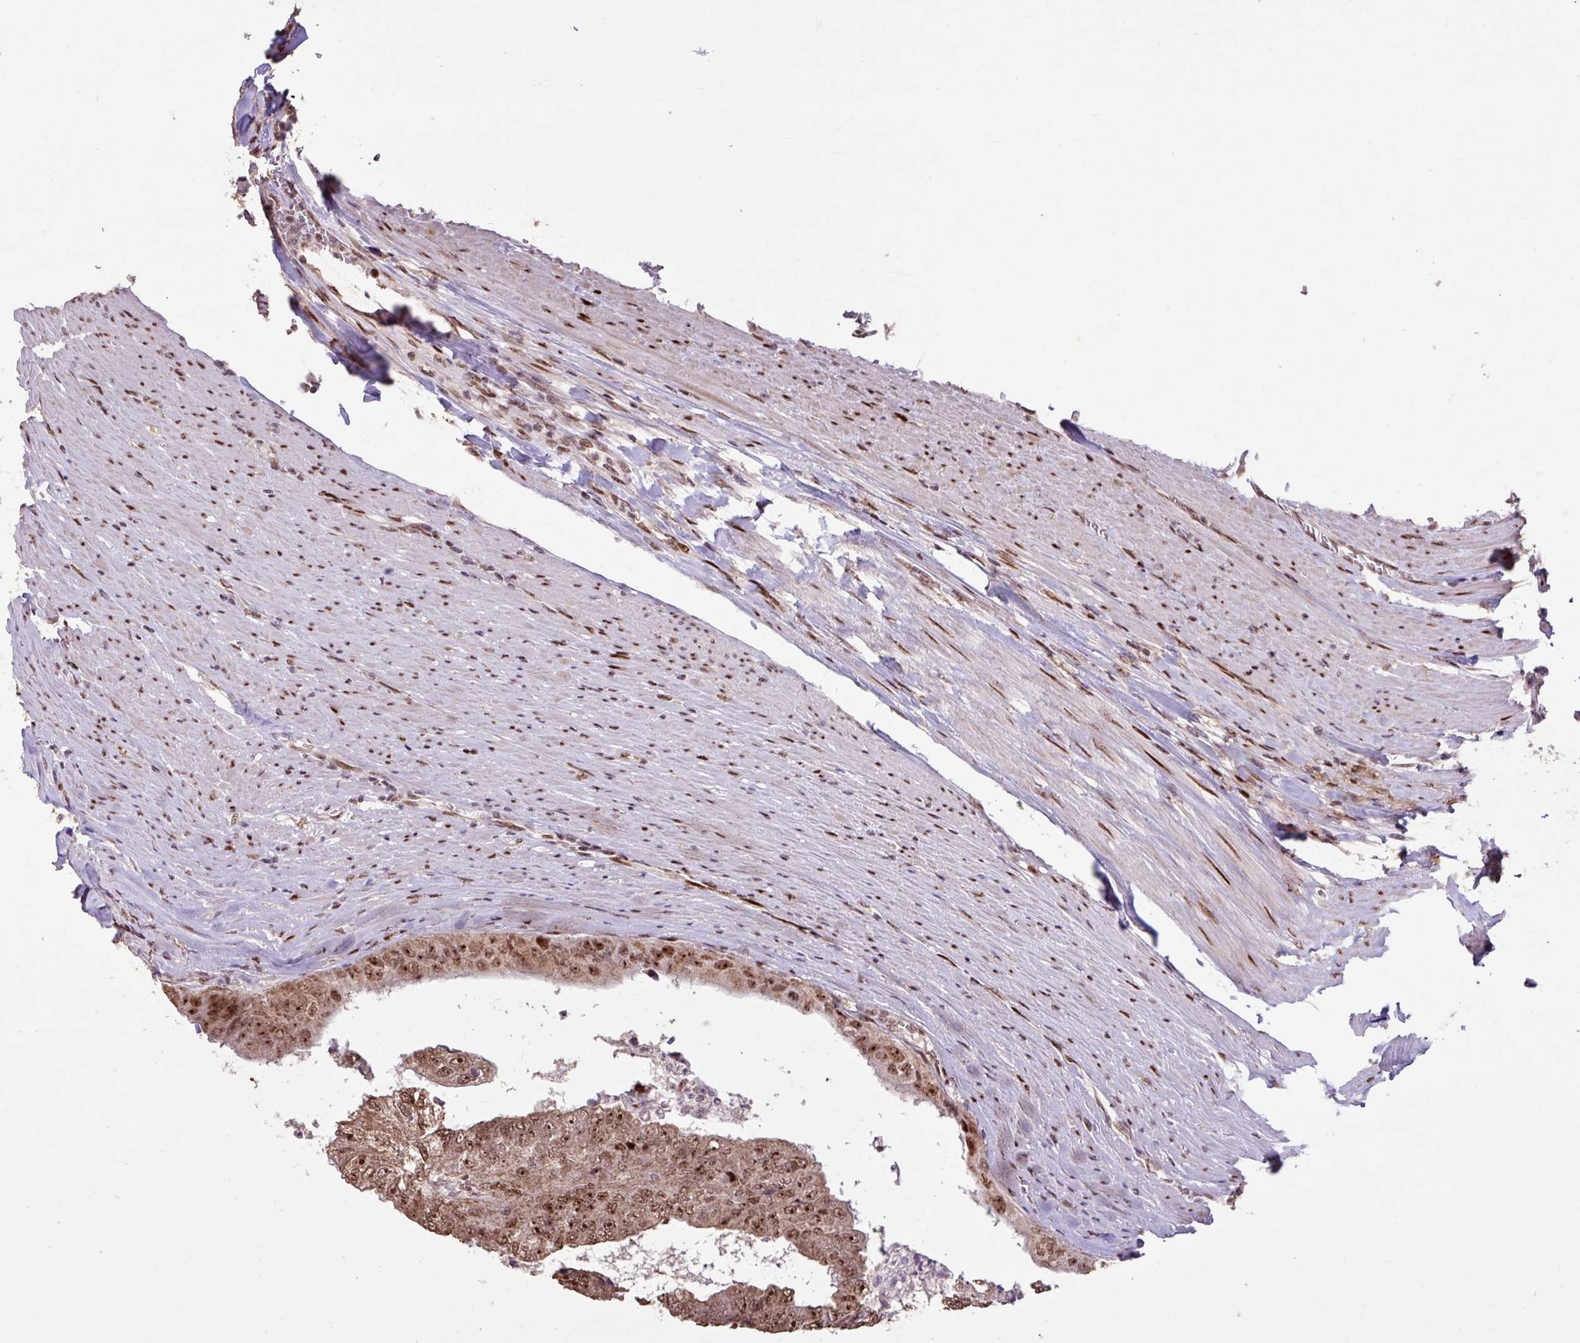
{"staining": {"intensity": "strong", "quantity": ">75%", "location": "nuclear"}, "tissue": "colorectal cancer", "cell_type": "Tumor cells", "image_type": "cancer", "snomed": [{"axis": "morphology", "description": "Adenocarcinoma, NOS"}, {"axis": "topography", "description": "Colon"}], "caption": "The micrograph shows staining of adenocarcinoma (colorectal), revealing strong nuclear protein positivity (brown color) within tumor cells.", "gene": "ZNF709", "patient": {"sex": "female", "age": 67}}